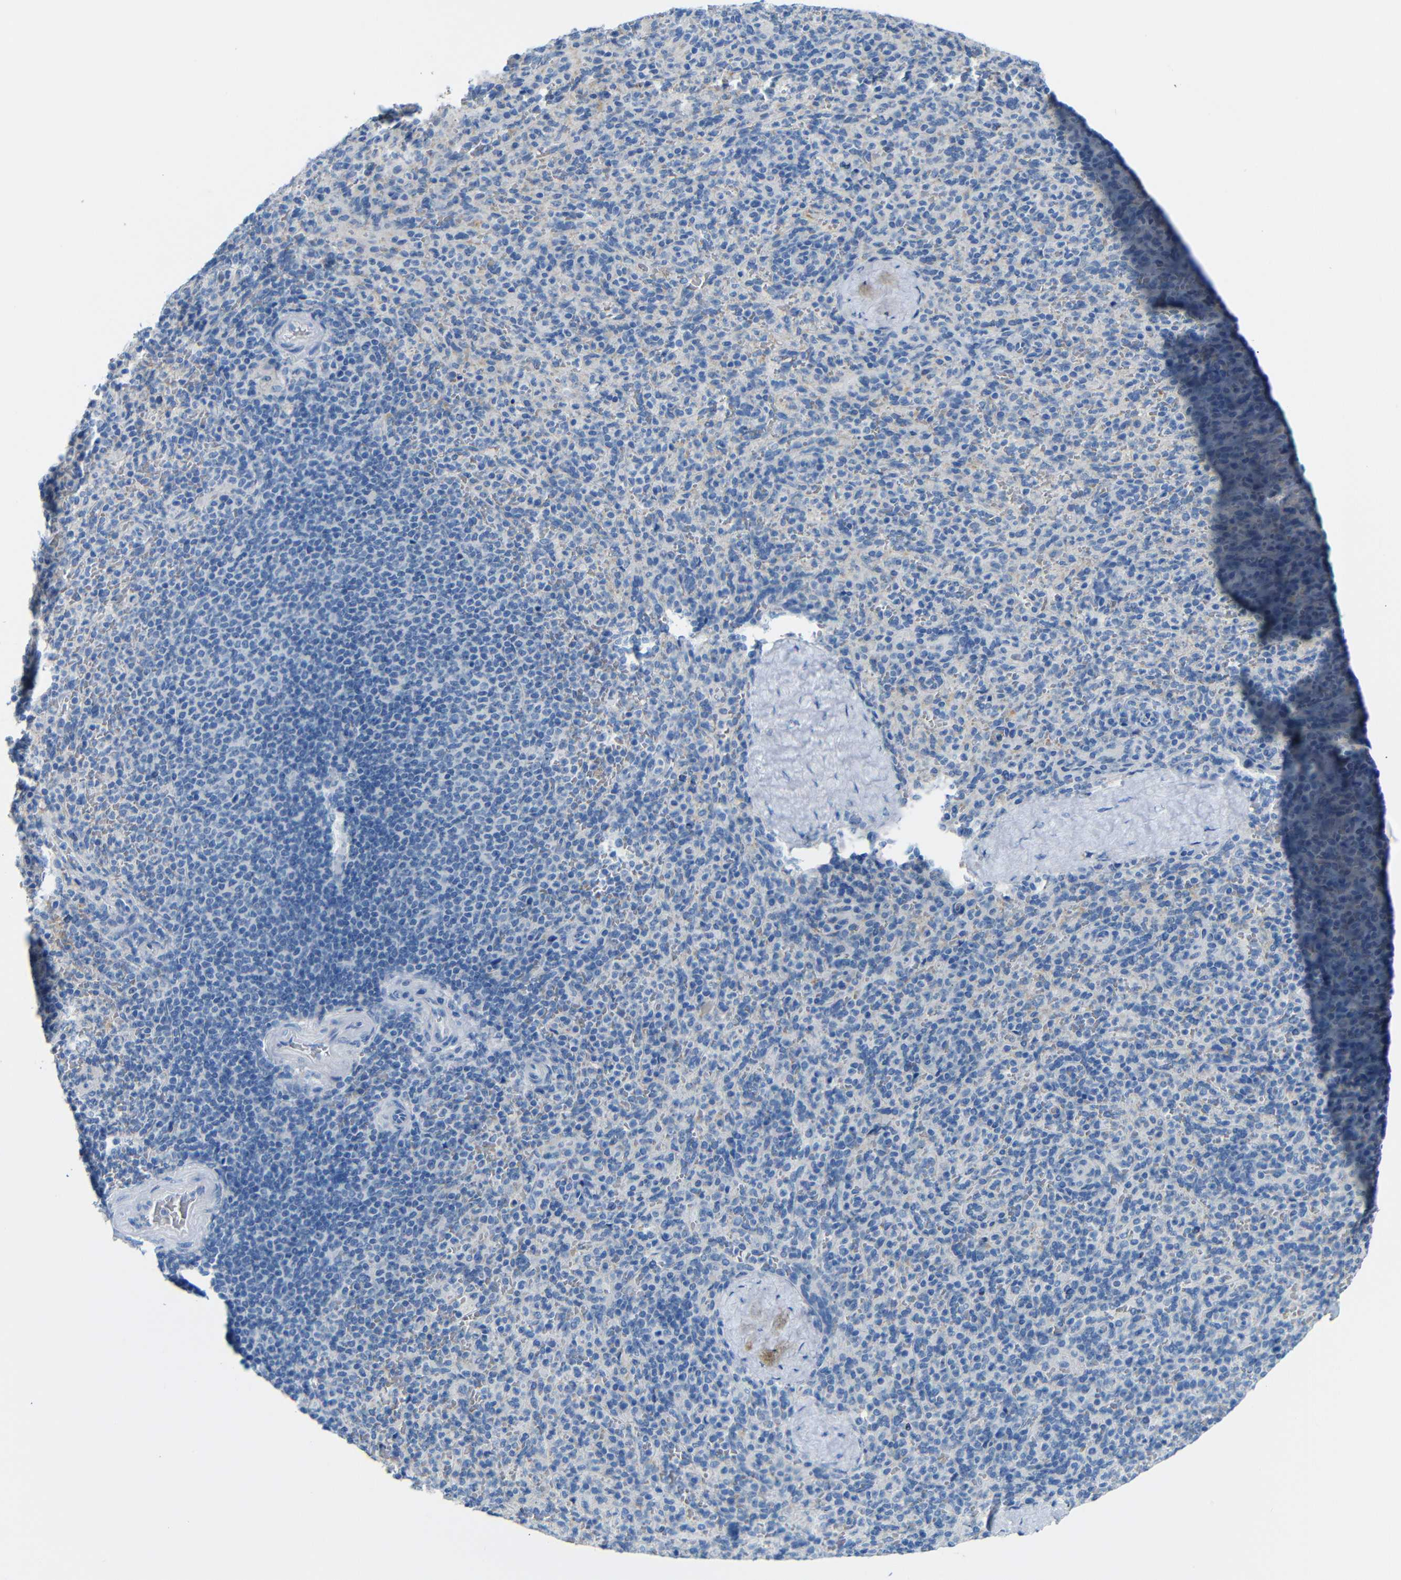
{"staining": {"intensity": "negative", "quantity": "none", "location": "none"}, "tissue": "spleen", "cell_type": "Cells in red pulp", "image_type": "normal", "snomed": [{"axis": "morphology", "description": "Normal tissue, NOS"}, {"axis": "topography", "description": "Spleen"}], "caption": "High power microscopy image of an IHC photomicrograph of normal spleen, revealing no significant expression in cells in red pulp.", "gene": "C1orf210", "patient": {"sex": "male", "age": 36}}